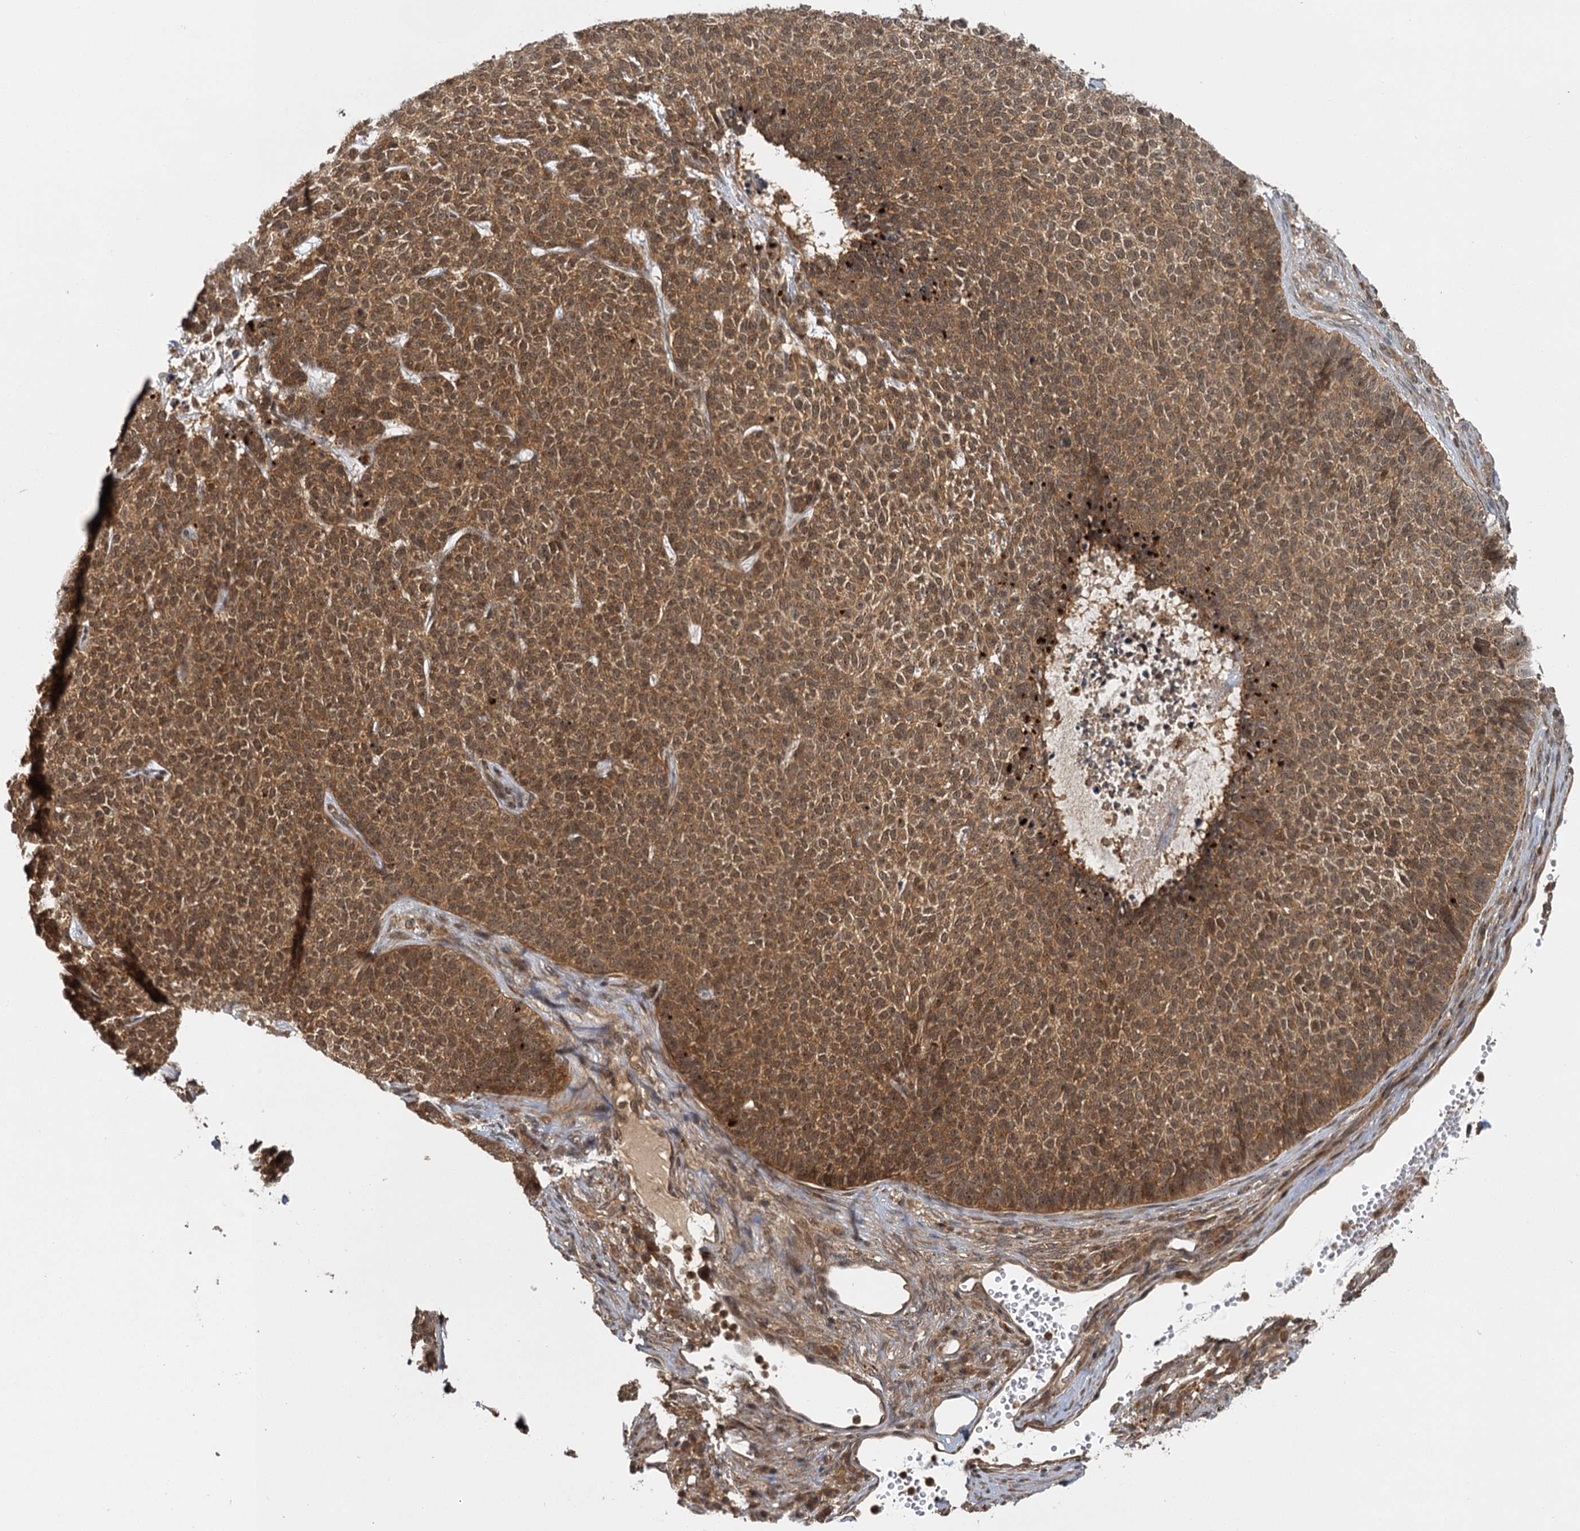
{"staining": {"intensity": "moderate", "quantity": ">75%", "location": "cytoplasmic/membranous,nuclear"}, "tissue": "skin cancer", "cell_type": "Tumor cells", "image_type": "cancer", "snomed": [{"axis": "morphology", "description": "Basal cell carcinoma"}, {"axis": "topography", "description": "Skin"}], "caption": "Human basal cell carcinoma (skin) stained with a brown dye exhibits moderate cytoplasmic/membranous and nuclear positive expression in about >75% of tumor cells.", "gene": "ZNF549", "patient": {"sex": "female", "age": 84}}